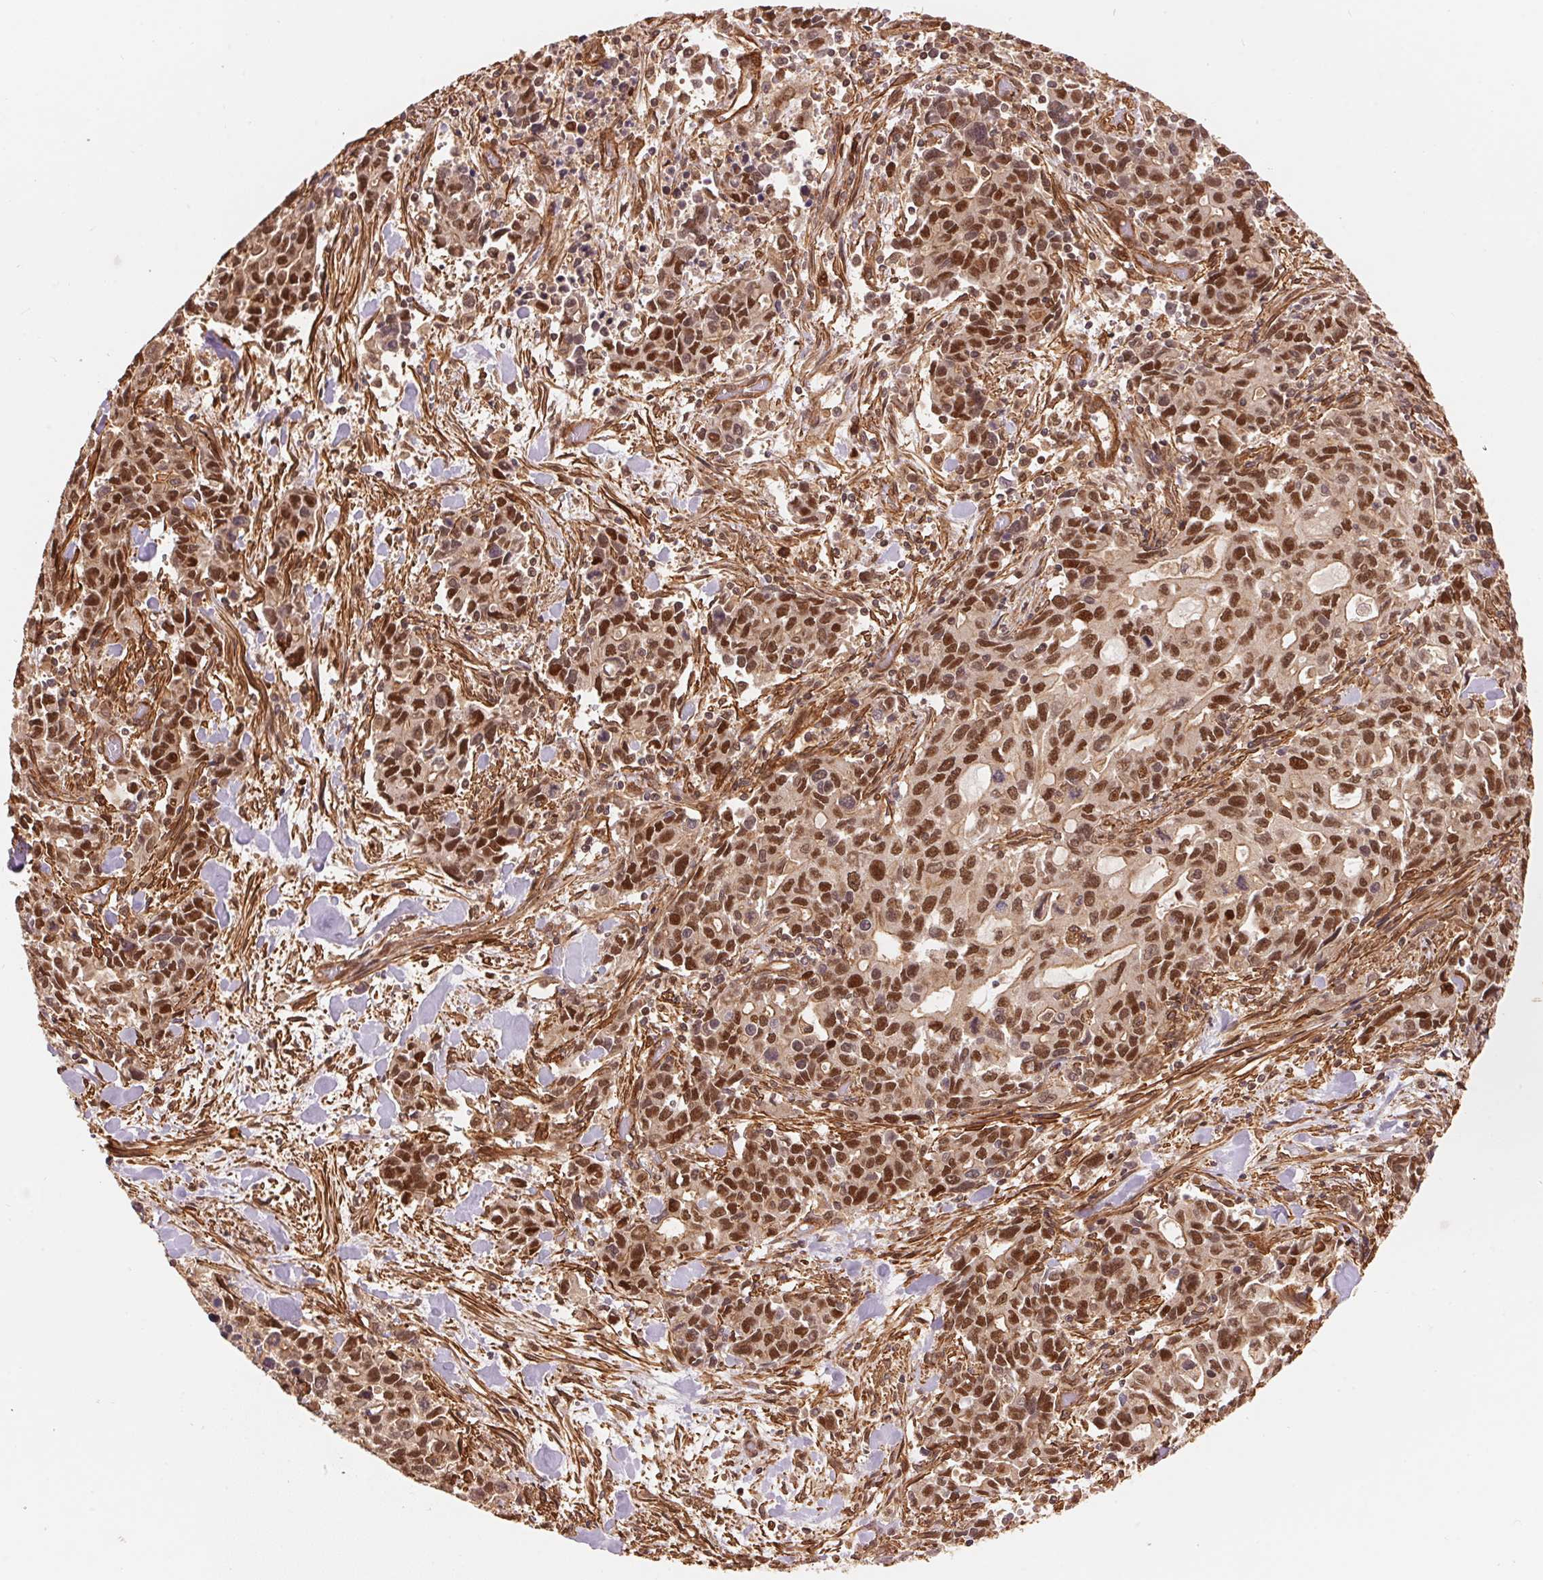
{"staining": {"intensity": "moderate", "quantity": ">75%", "location": "nuclear"}, "tissue": "stomach cancer", "cell_type": "Tumor cells", "image_type": "cancer", "snomed": [{"axis": "morphology", "description": "Adenocarcinoma, NOS"}, {"axis": "topography", "description": "Stomach, upper"}], "caption": "Adenocarcinoma (stomach) stained for a protein exhibits moderate nuclear positivity in tumor cells.", "gene": "TNIP2", "patient": {"sex": "male", "age": 85}}